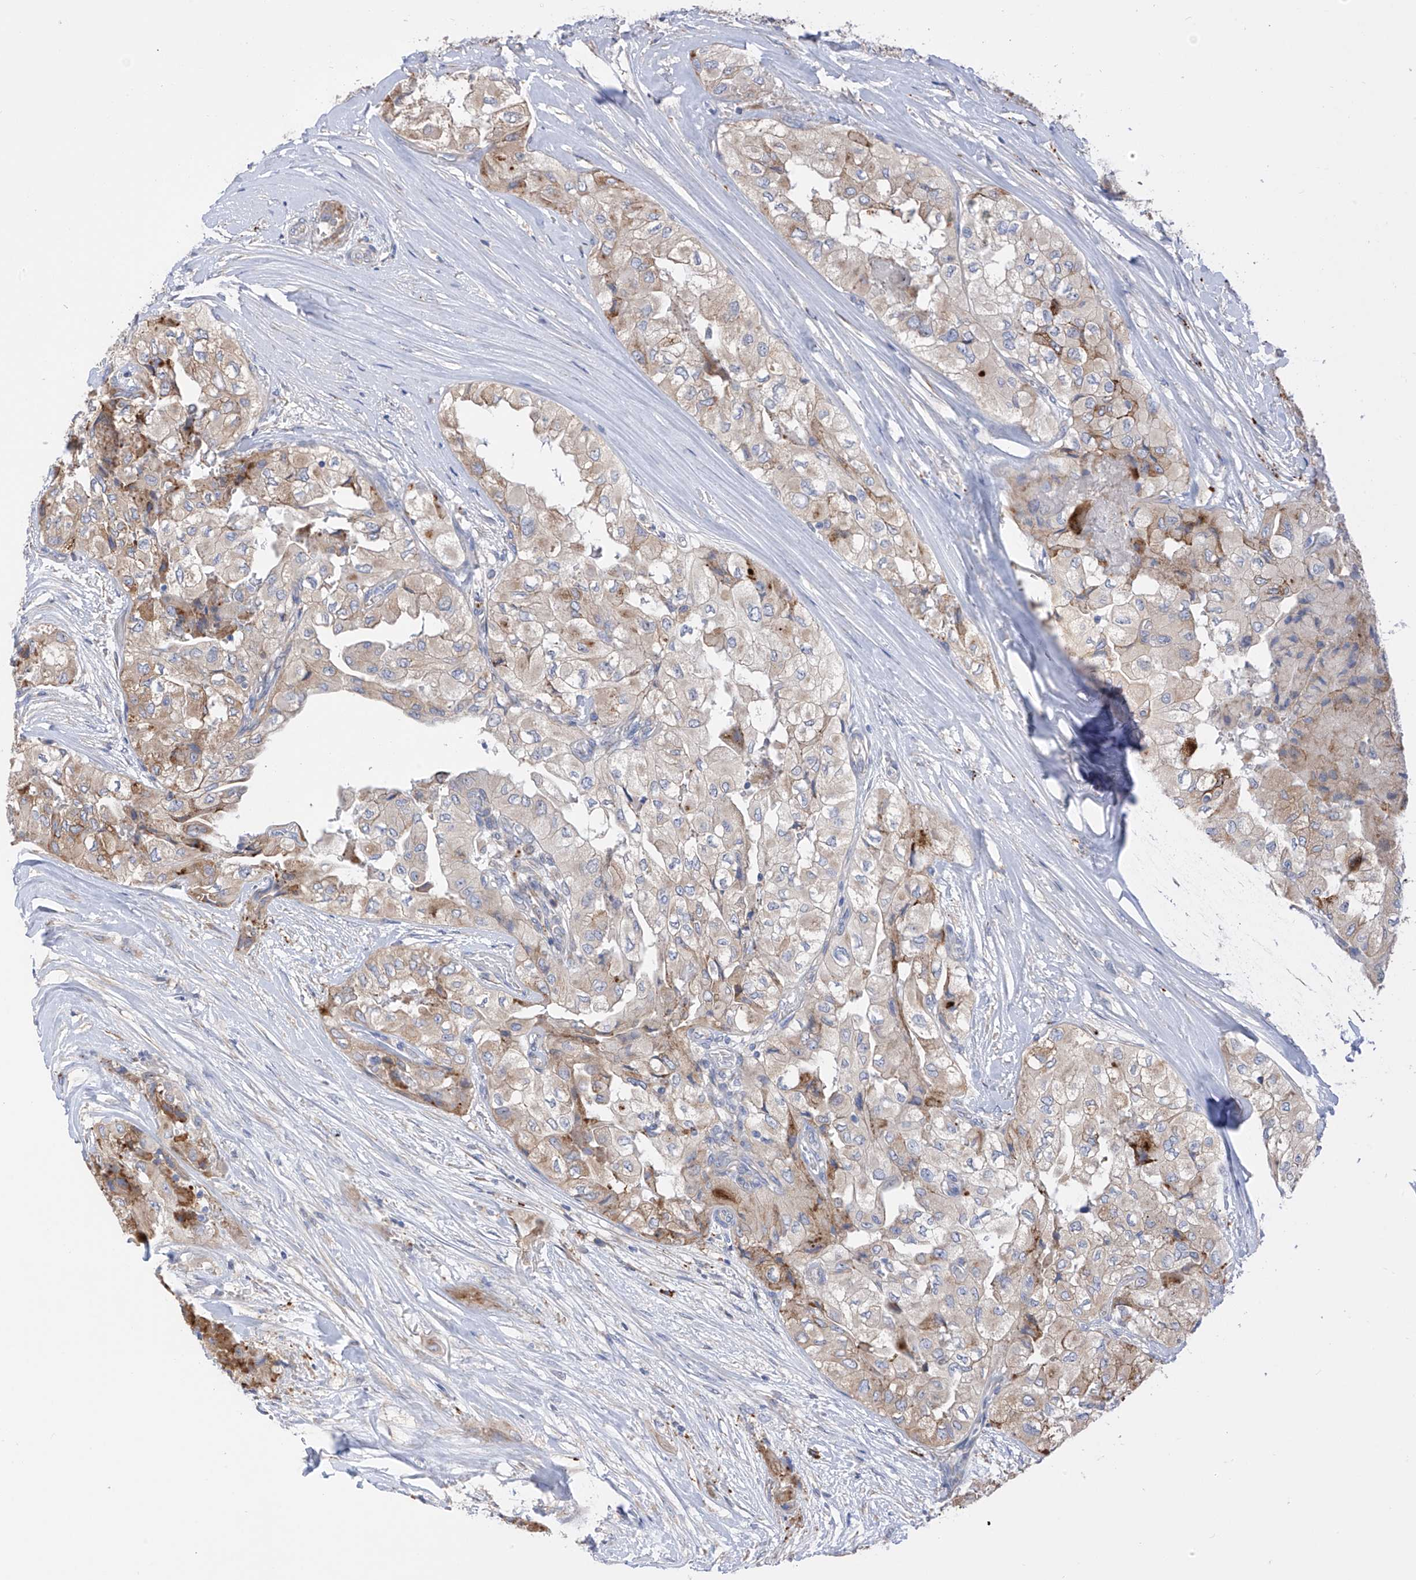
{"staining": {"intensity": "negative", "quantity": "none", "location": "none"}, "tissue": "thyroid cancer", "cell_type": "Tumor cells", "image_type": "cancer", "snomed": [{"axis": "morphology", "description": "Papillary adenocarcinoma, NOS"}, {"axis": "topography", "description": "Thyroid gland"}], "caption": "This is a micrograph of immunohistochemistry staining of papillary adenocarcinoma (thyroid), which shows no expression in tumor cells.", "gene": "REC8", "patient": {"sex": "female", "age": 59}}